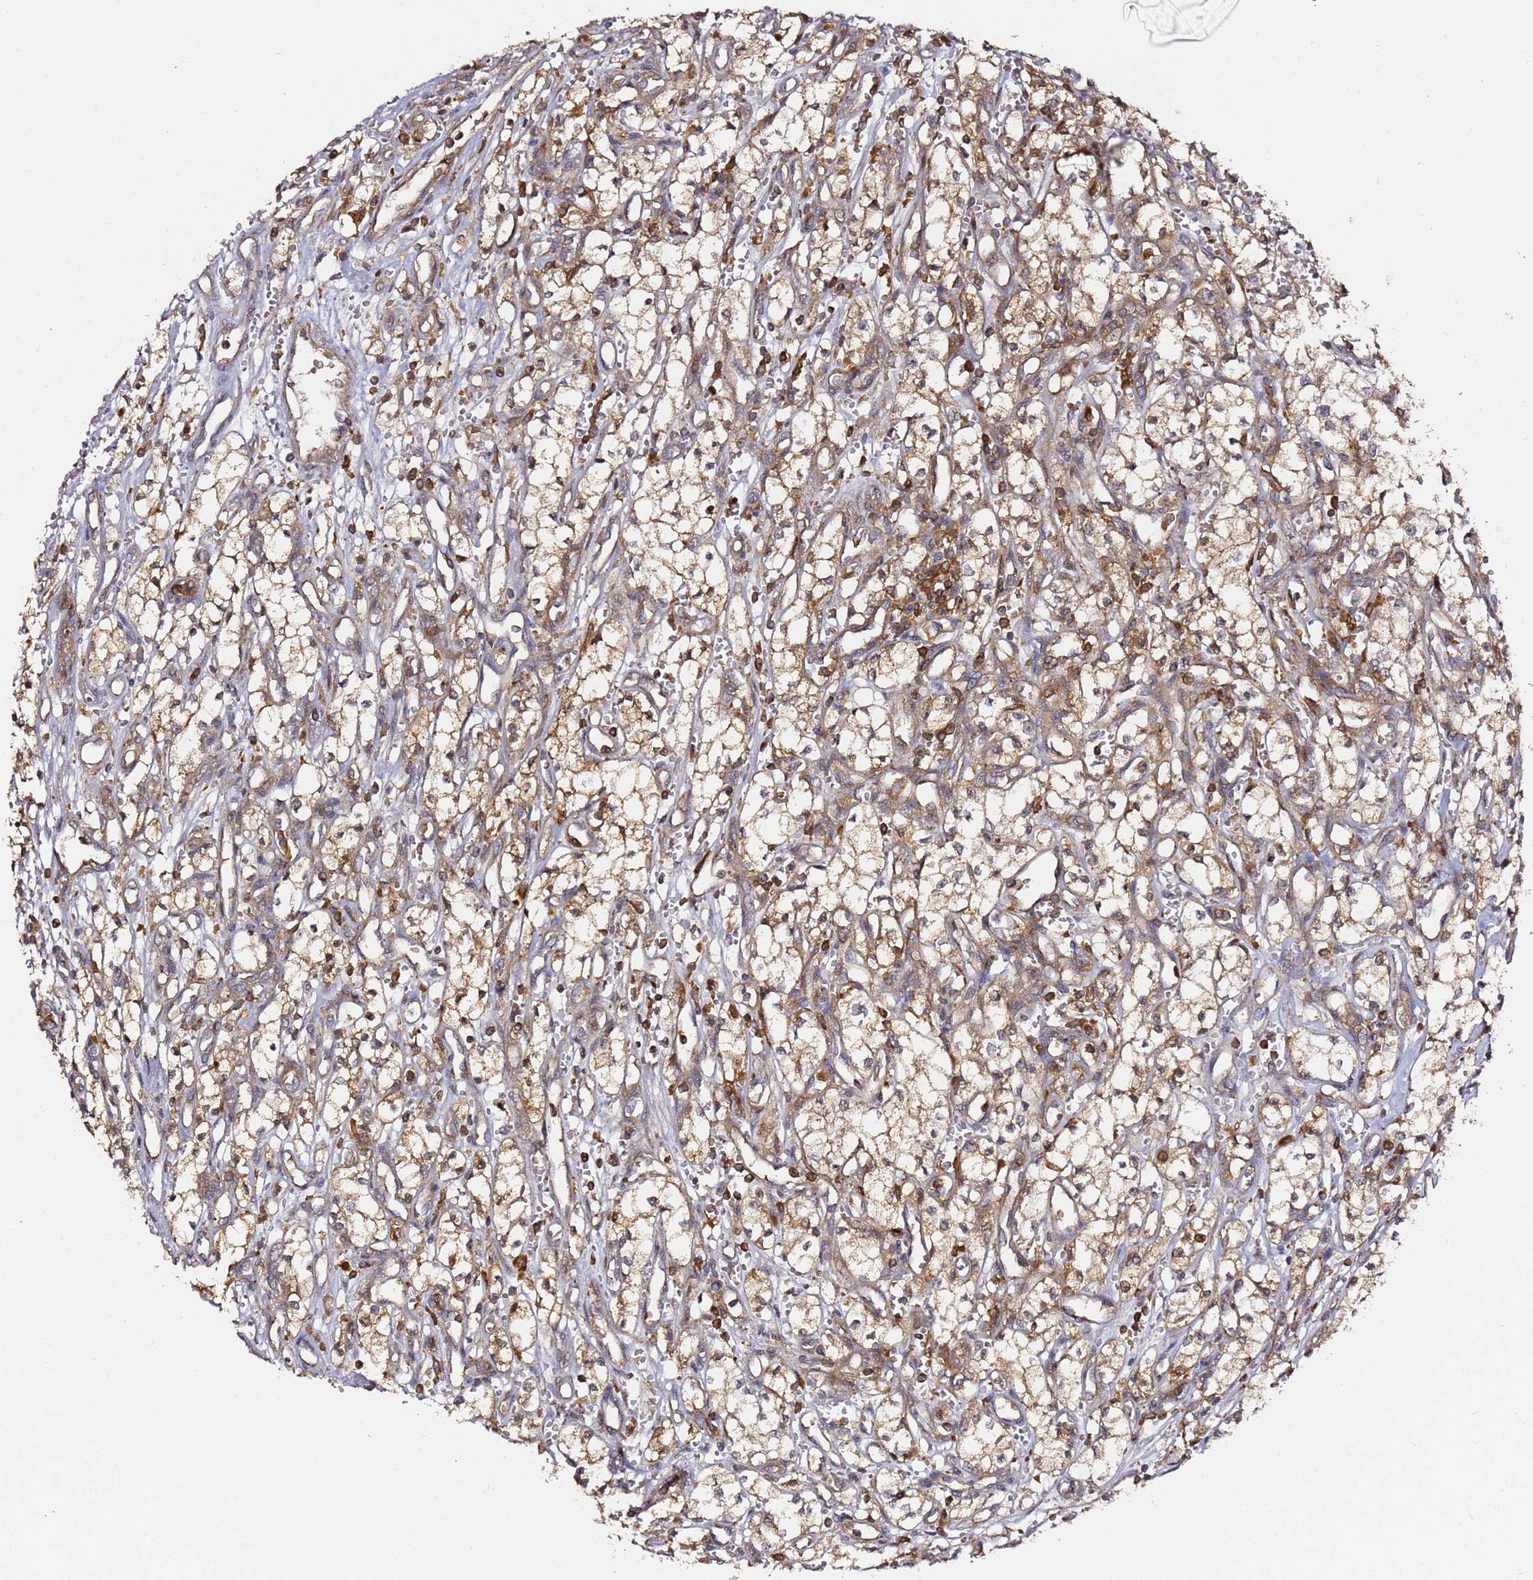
{"staining": {"intensity": "moderate", "quantity": "25%-75%", "location": "cytoplasmic/membranous"}, "tissue": "renal cancer", "cell_type": "Tumor cells", "image_type": "cancer", "snomed": [{"axis": "morphology", "description": "Adenocarcinoma, NOS"}, {"axis": "topography", "description": "Kidney"}], "caption": "Immunohistochemical staining of renal adenocarcinoma shows medium levels of moderate cytoplasmic/membranous staining in approximately 25%-75% of tumor cells.", "gene": "PRMT7", "patient": {"sex": "male", "age": 59}}